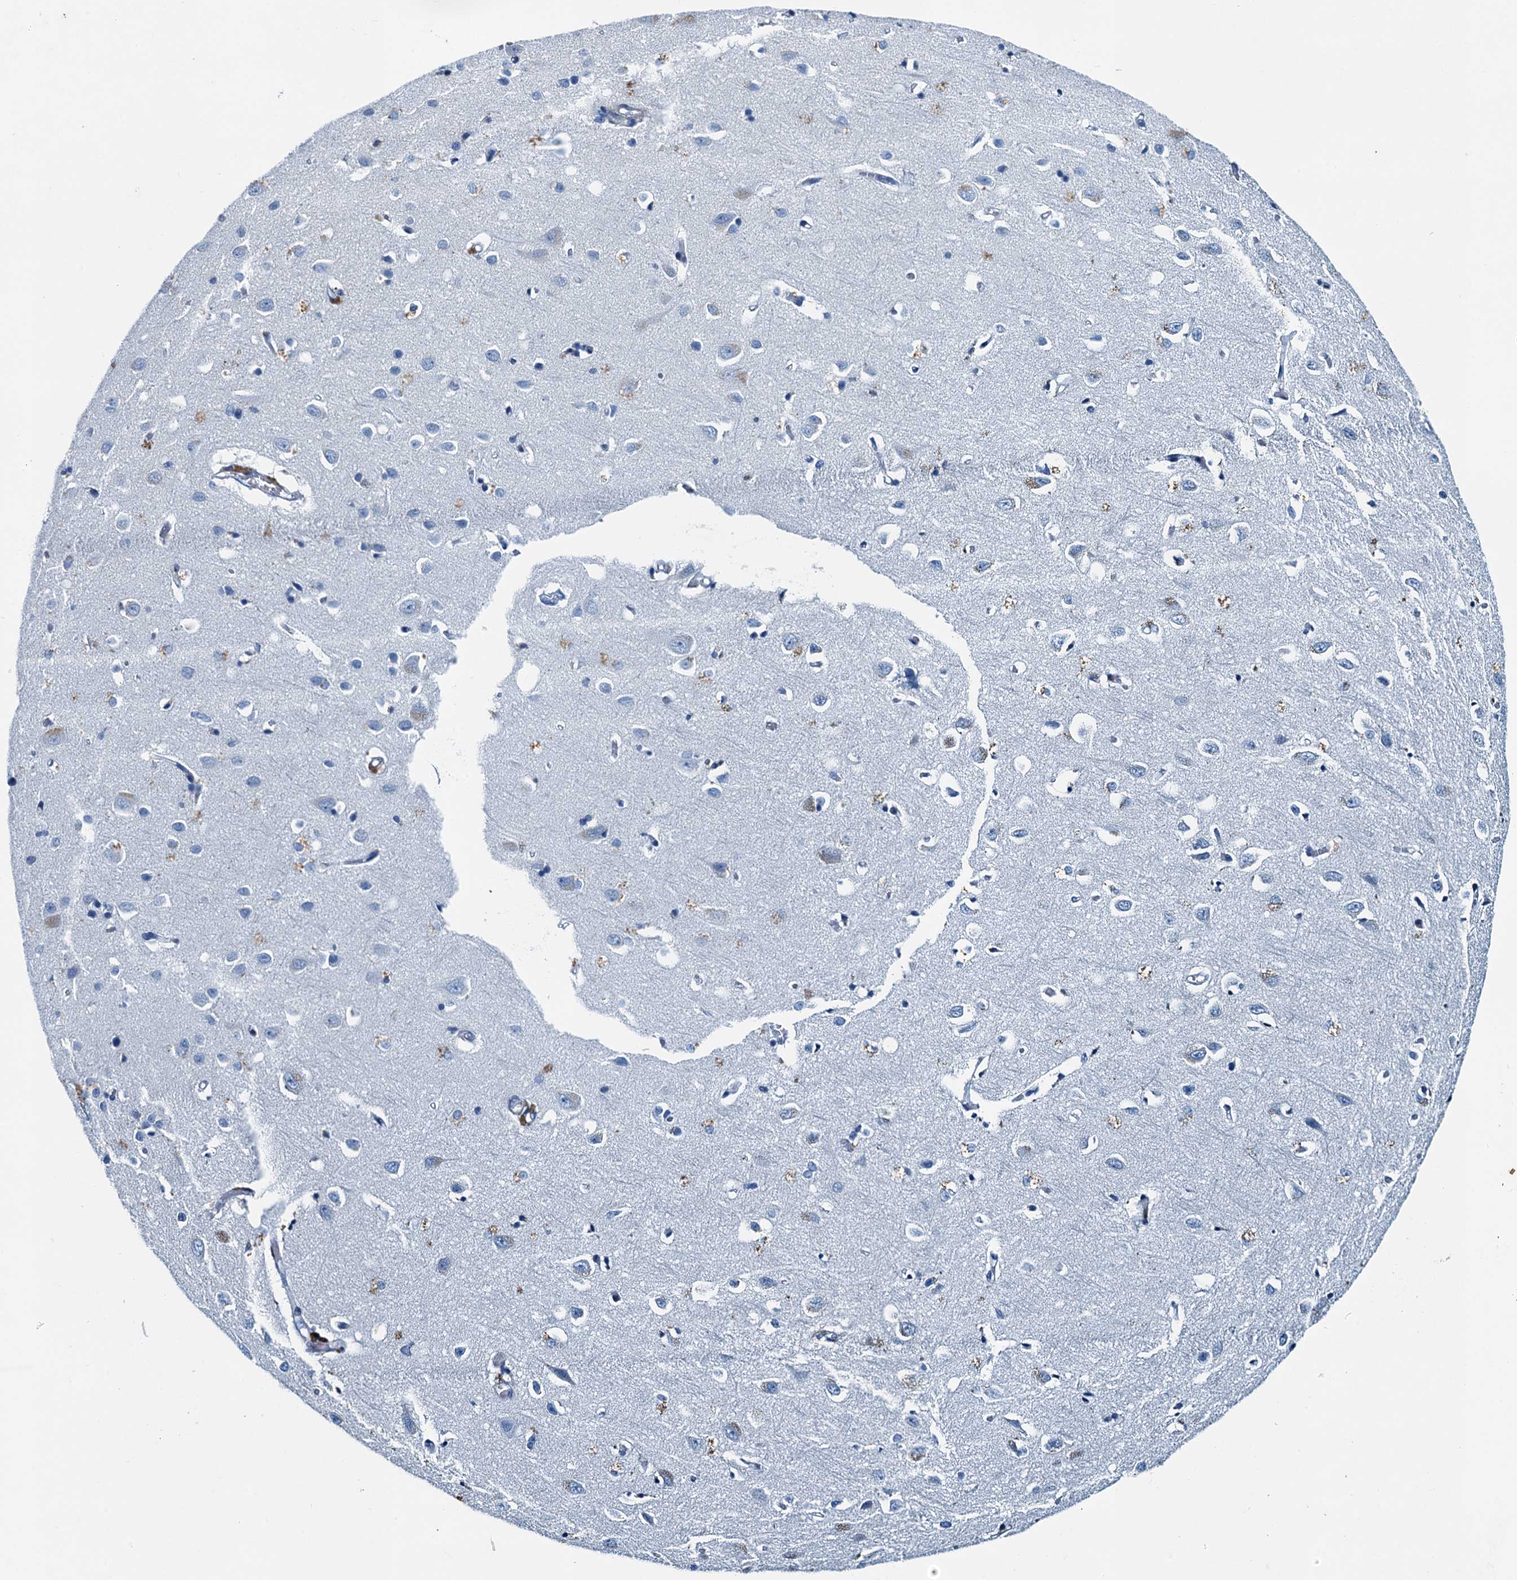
{"staining": {"intensity": "negative", "quantity": "none", "location": "none"}, "tissue": "cerebral cortex", "cell_type": "Endothelial cells", "image_type": "normal", "snomed": [{"axis": "morphology", "description": "Normal tissue, NOS"}, {"axis": "topography", "description": "Cerebral cortex"}], "caption": "A high-resolution histopathology image shows immunohistochemistry staining of benign cerebral cortex, which reveals no significant positivity in endothelial cells. (DAB (3,3'-diaminobenzidine) immunohistochemistry visualized using brightfield microscopy, high magnification).", "gene": "RAB3IL1", "patient": {"sex": "female", "age": 64}}